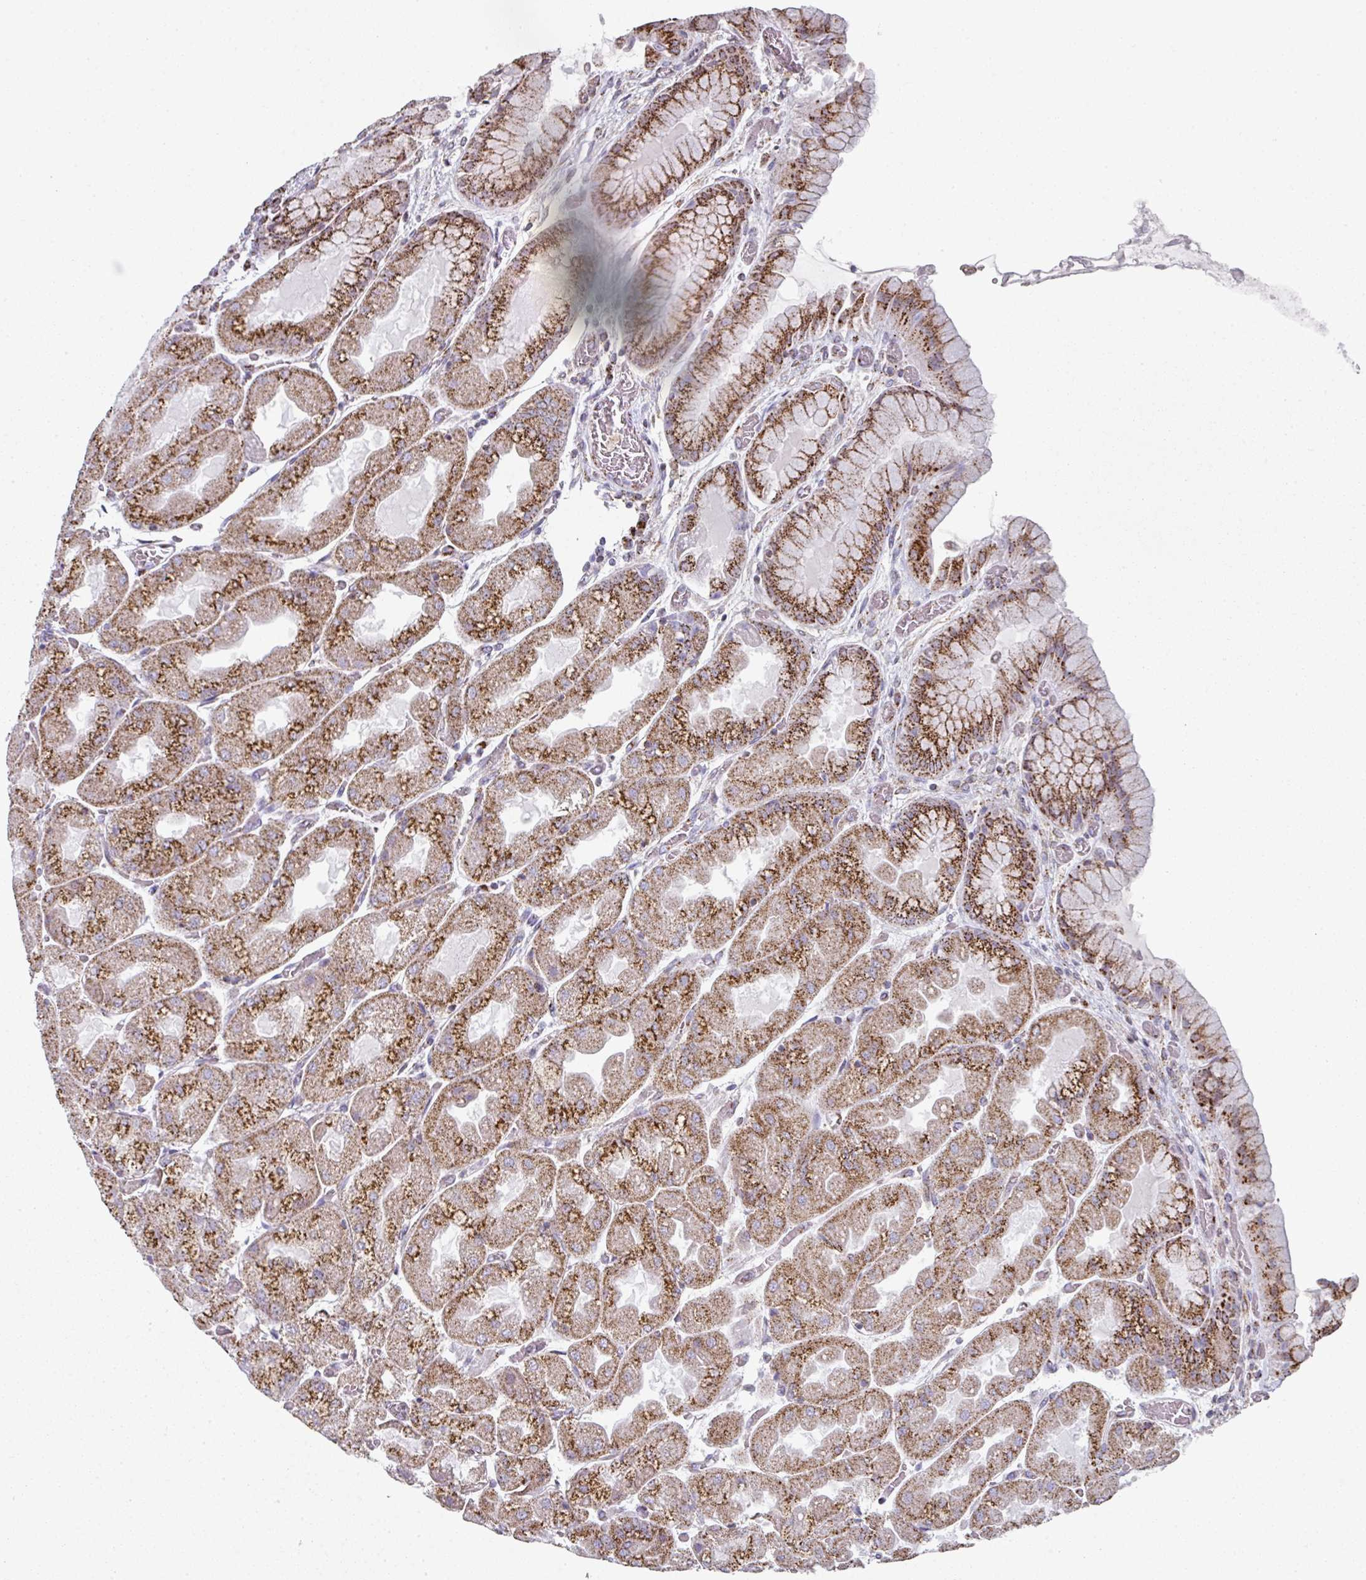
{"staining": {"intensity": "strong", "quantity": "25%-75%", "location": "cytoplasmic/membranous"}, "tissue": "stomach", "cell_type": "Glandular cells", "image_type": "normal", "snomed": [{"axis": "morphology", "description": "Normal tissue, NOS"}, {"axis": "topography", "description": "Stomach"}], "caption": "Brown immunohistochemical staining in unremarkable human stomach exhibits strong cytoplasmic/membranous staining in approximately 25%-75% of glandular cells.", "gene": "CCDC85B", "patient": {"sex": "female", "age": 61}}